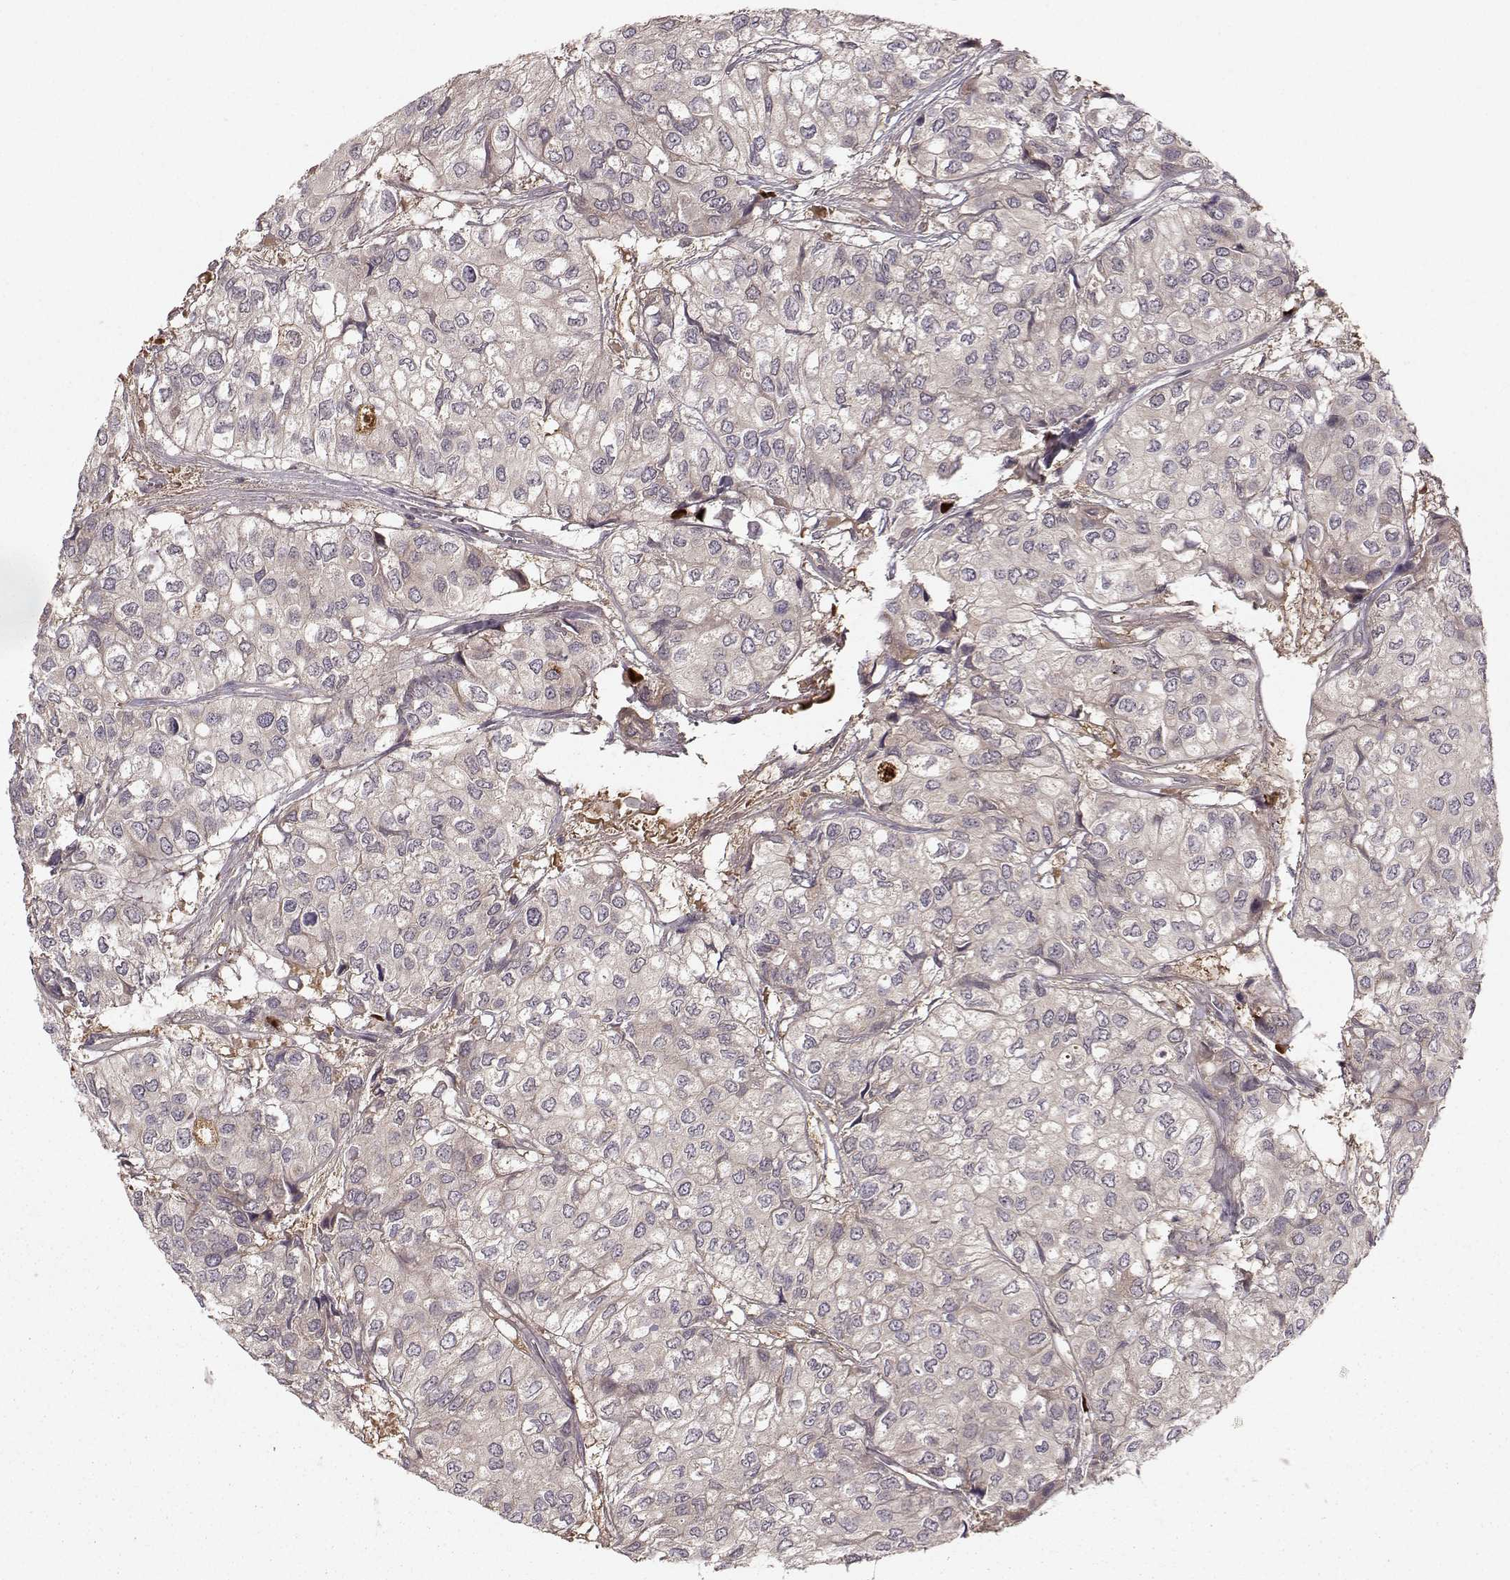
{"staining": {"intensity": "negative", "quantity": "none", "location": "none"}, "tissue": "urothelial cancer", "cell_type": "Tumor cells", "image_type": "cancer", "snomed": [{"axis": "morphology", "description": "Urothelial carcinoma, High grade"}, {"axis": "topography", "description": "Urinary bladder"}], "caption": "Immunohistochemistry (IHC) of urothelial carcinoma (high-grade) shows no expression in tumor cells.", "gene": "WNT6", "patient": {"sex": "male", "age": 73}}